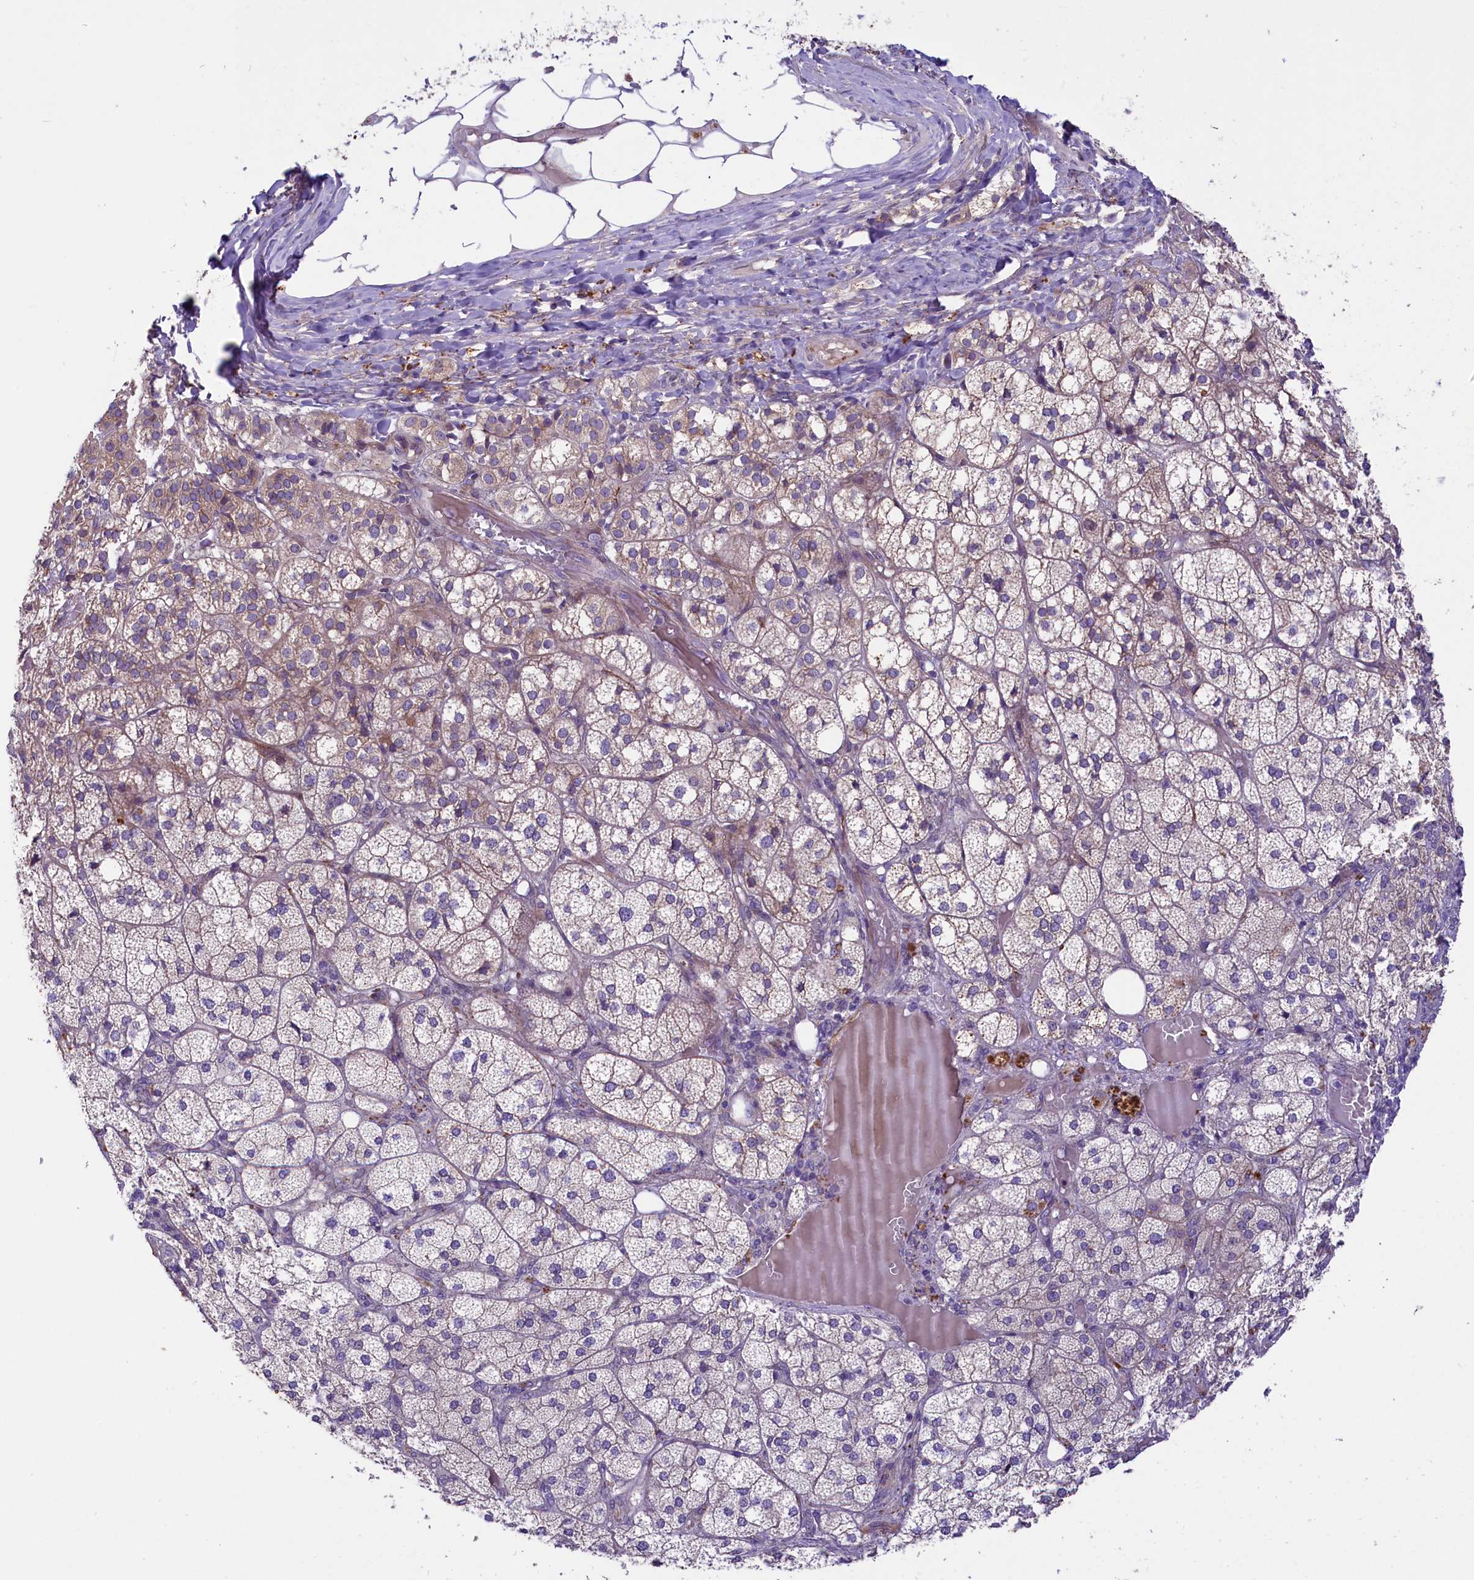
{"staining": {"intensity": "moderate", "quantity": "25%-75%", "location": "cytoplasmic/membranous"}, "tissue": "adrenal gland", "cell_type": "Glandular cells", "image_type": "normal", "snomed": [{"axis": "morphology", "description": "Normal tissue, NOS"}, {"axis": "topography", "description": "Adrenal gland"}], "caption": "Normal adrenal gland reveals moderate cytoplasmic/membranous expression in approximately 25%-75% of glandular cells (IHC, brightfield microscopy, high magnification)..", "gene": "CD99L2", "patient": {"sex": "female", "age": 61}}